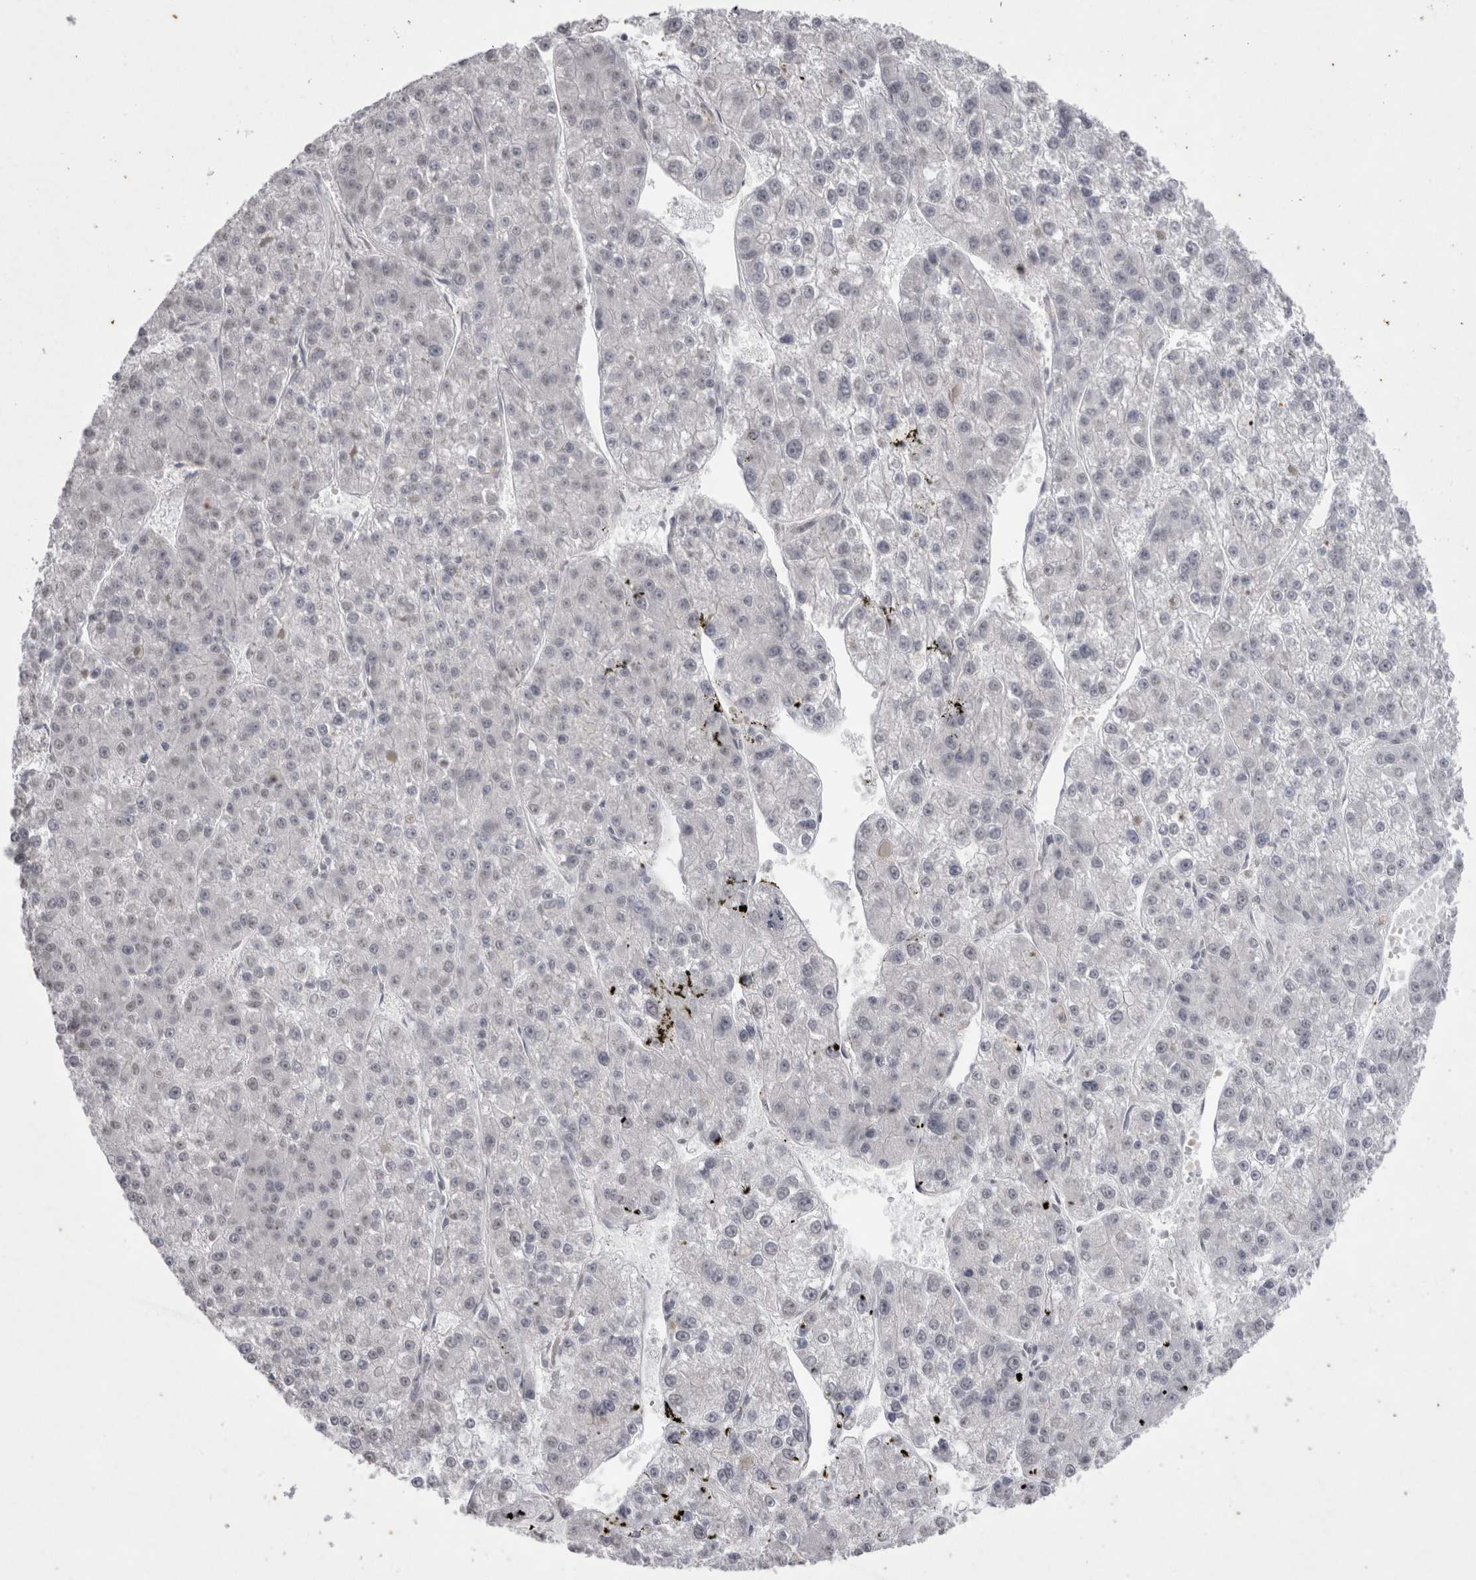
{"staining": {"intensity": "weak", "quantity": "<25%", "location": "nuclear"}, "tissue": "liver cancer", "cell_type": "Tumor cells", "image_type": "cancer", "snomed": [{"axis": "morphology", "description": "Carcinoma, Hepatocellular, NOS"}, {"axis": "topography", "description": "Liver"}], "caption": "Immunohistochemical staining of human liver cancer (hepatocellular carcinoma) displays no significant expression in tumor cells.", "gene": "DDX4", "patient": {"sex": "female", "age": 73}}